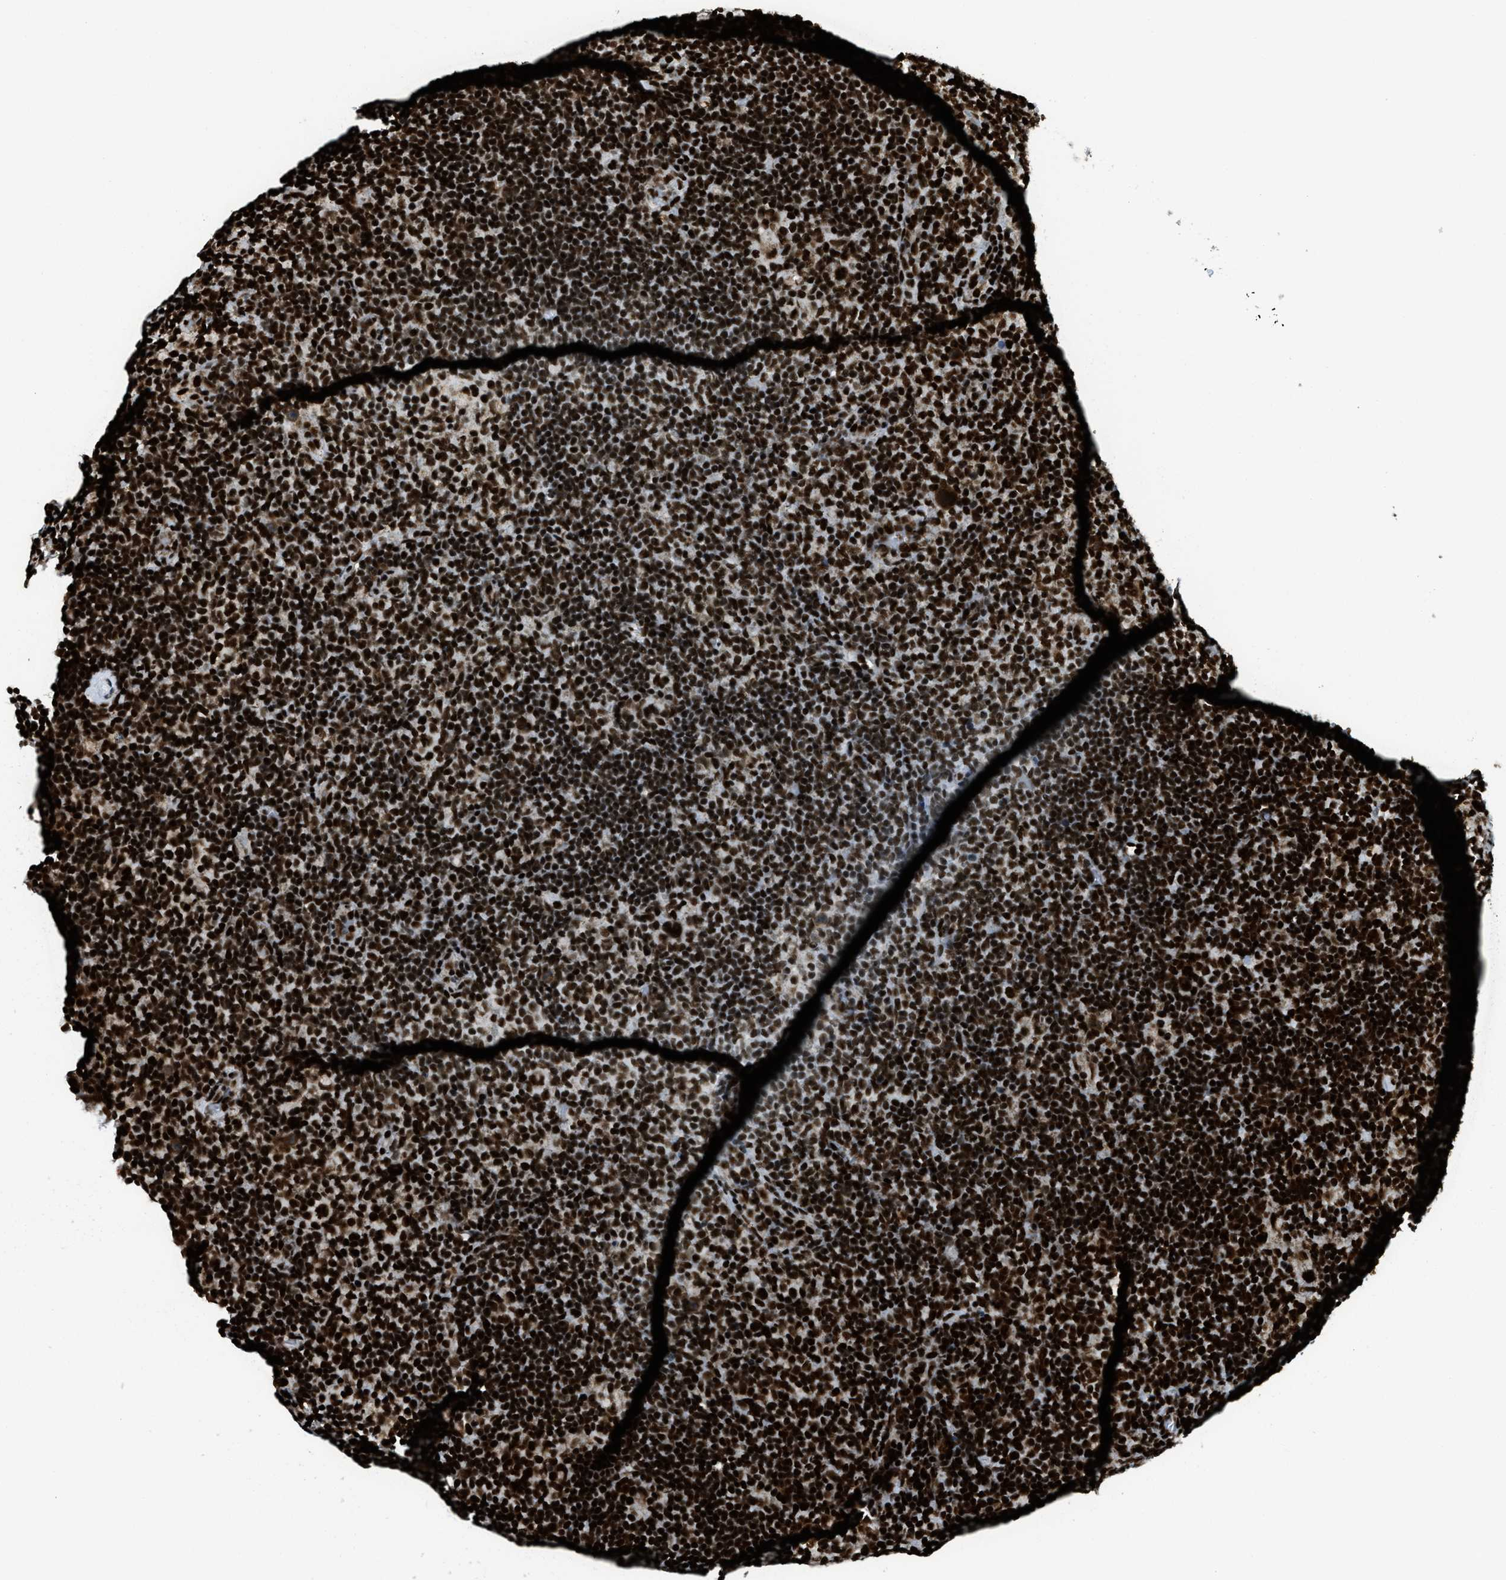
{"staining": {"intensity": "strong", "quantity": ">75%", "location": "nuclear"}, "tissue": "lymphoma", "cell_type": "Tumor cells", "image_type": "cancer", "snomed": [{"axis": "morphology", "description": "Hodgkin's disease, NOS"}, {"axis": "topography", "description": "Lymph node"}], "caption": "A micrograph of human Hodgkin's disease stained for a protein shows strong nuclear brown staining in tumor cells.", "gene": "GABPB1", "patient": {"sex": "female", "age": 57}}